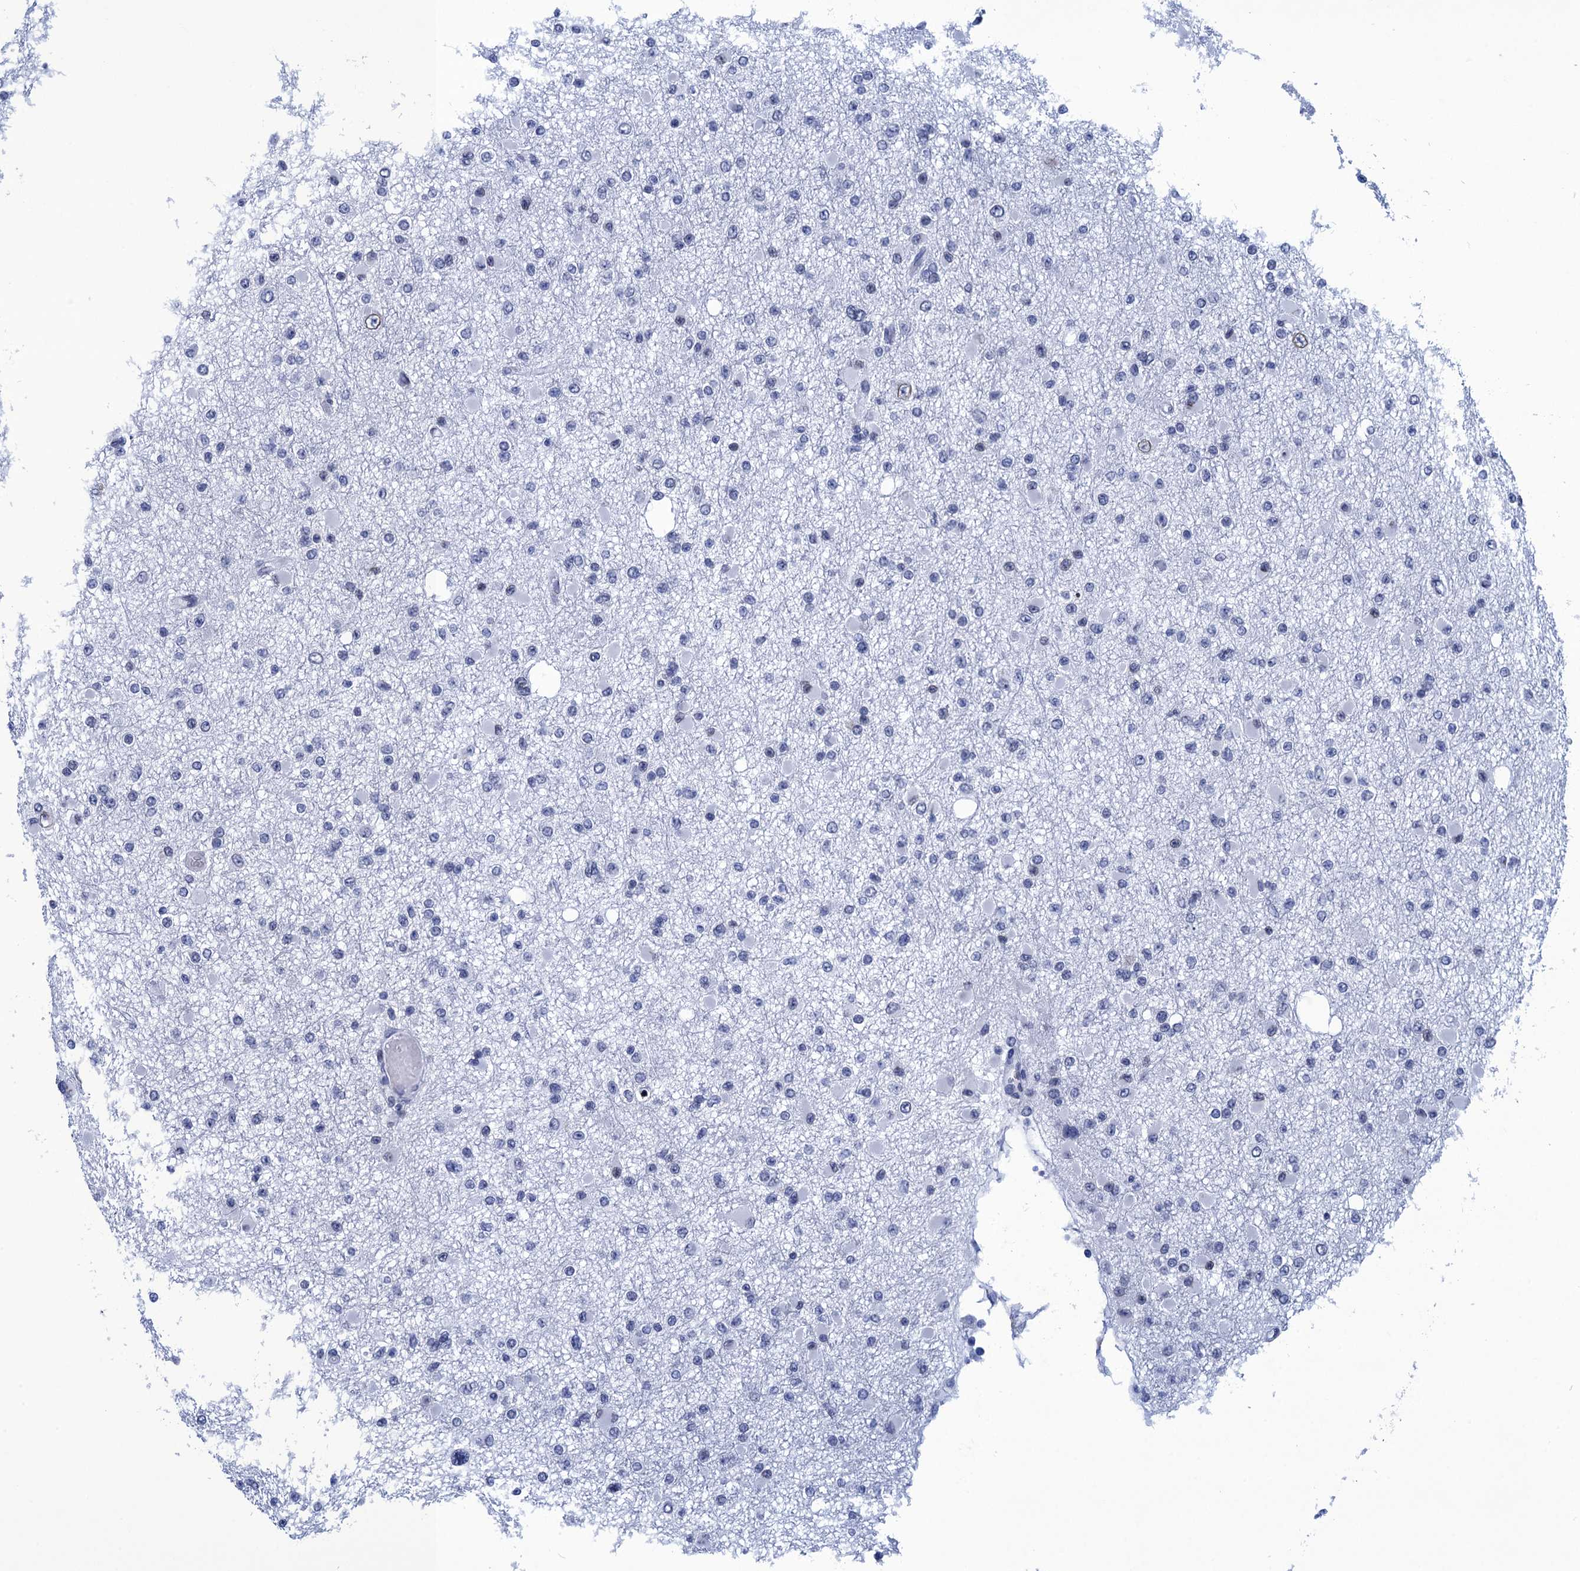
{"staining": {"intensity": "negative", "quantity": "none", "location": "none"}, "tissue": "glioma", "cell_type": "Tumor cells", "image_type": "cancer", "snomed": [{"axis": "morphology", "description": "Glioma, malignant, Low grade"}, {"axis": "topography", "description": "Brain"}], "caption": "Immunohistochemistry (IHC) micrograph of neoplastic tissue: human glioma stained with DAB (3,3'-diaminobenzidine) displays no significant protein expression in tumor cells.", "gene": "METTL25", "patient": {"sex": "female", "age": 22}}